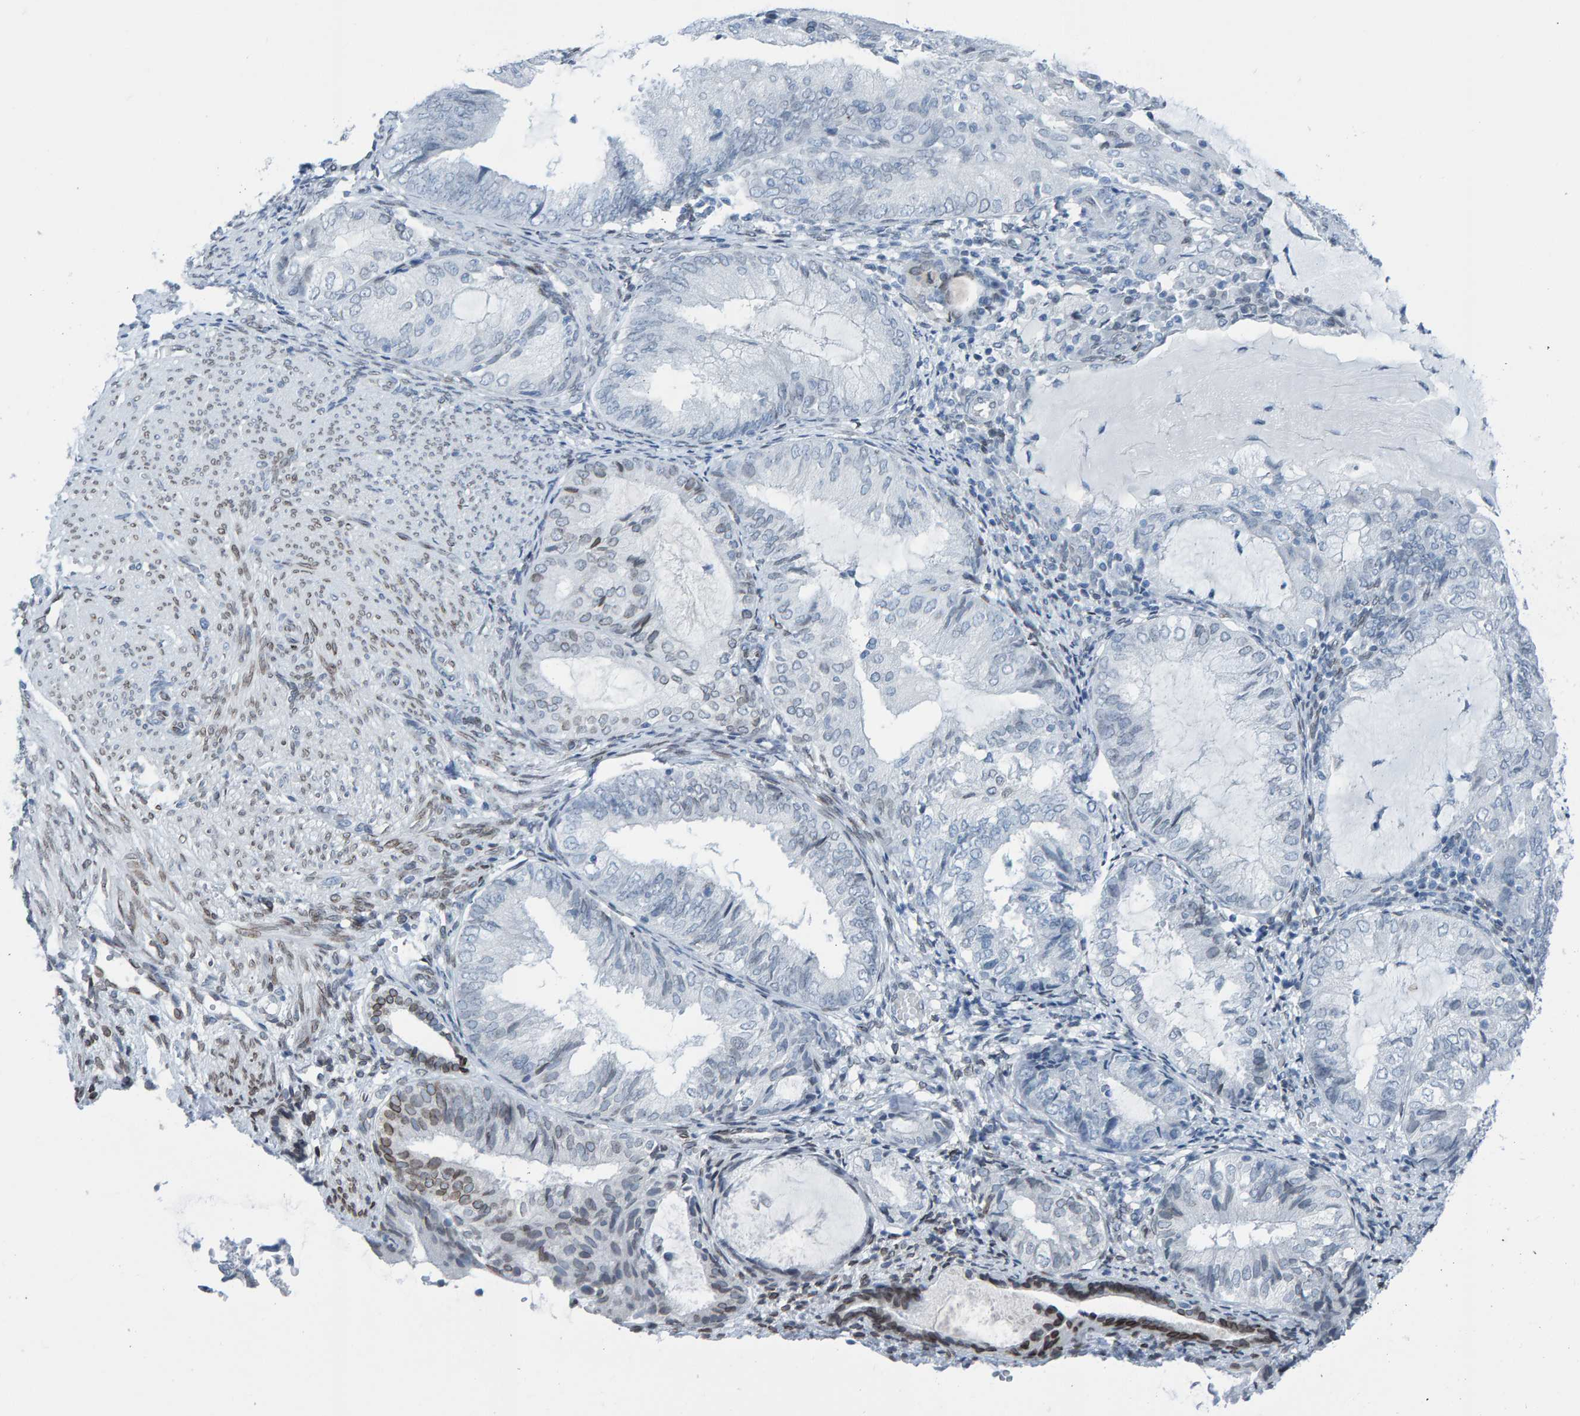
{"staining": {"intensity": "negative", "quantity": "none", "location": "none"}, "tissue": "endometrial cancer", "cell_type": "Tumor cells", "image_type": "cancer", "snomed": [{"axis": "morphology", "description": "Adenocarcinoma, NOS"}, {"axis": "topography", "description": "Endometrium"}], "caption": "An image of endometrial cancer stained for a protein reveals no brown staining in tumor cells.", "gene": "LMNB2", "patient": {"sex": "female", "age": 81}}